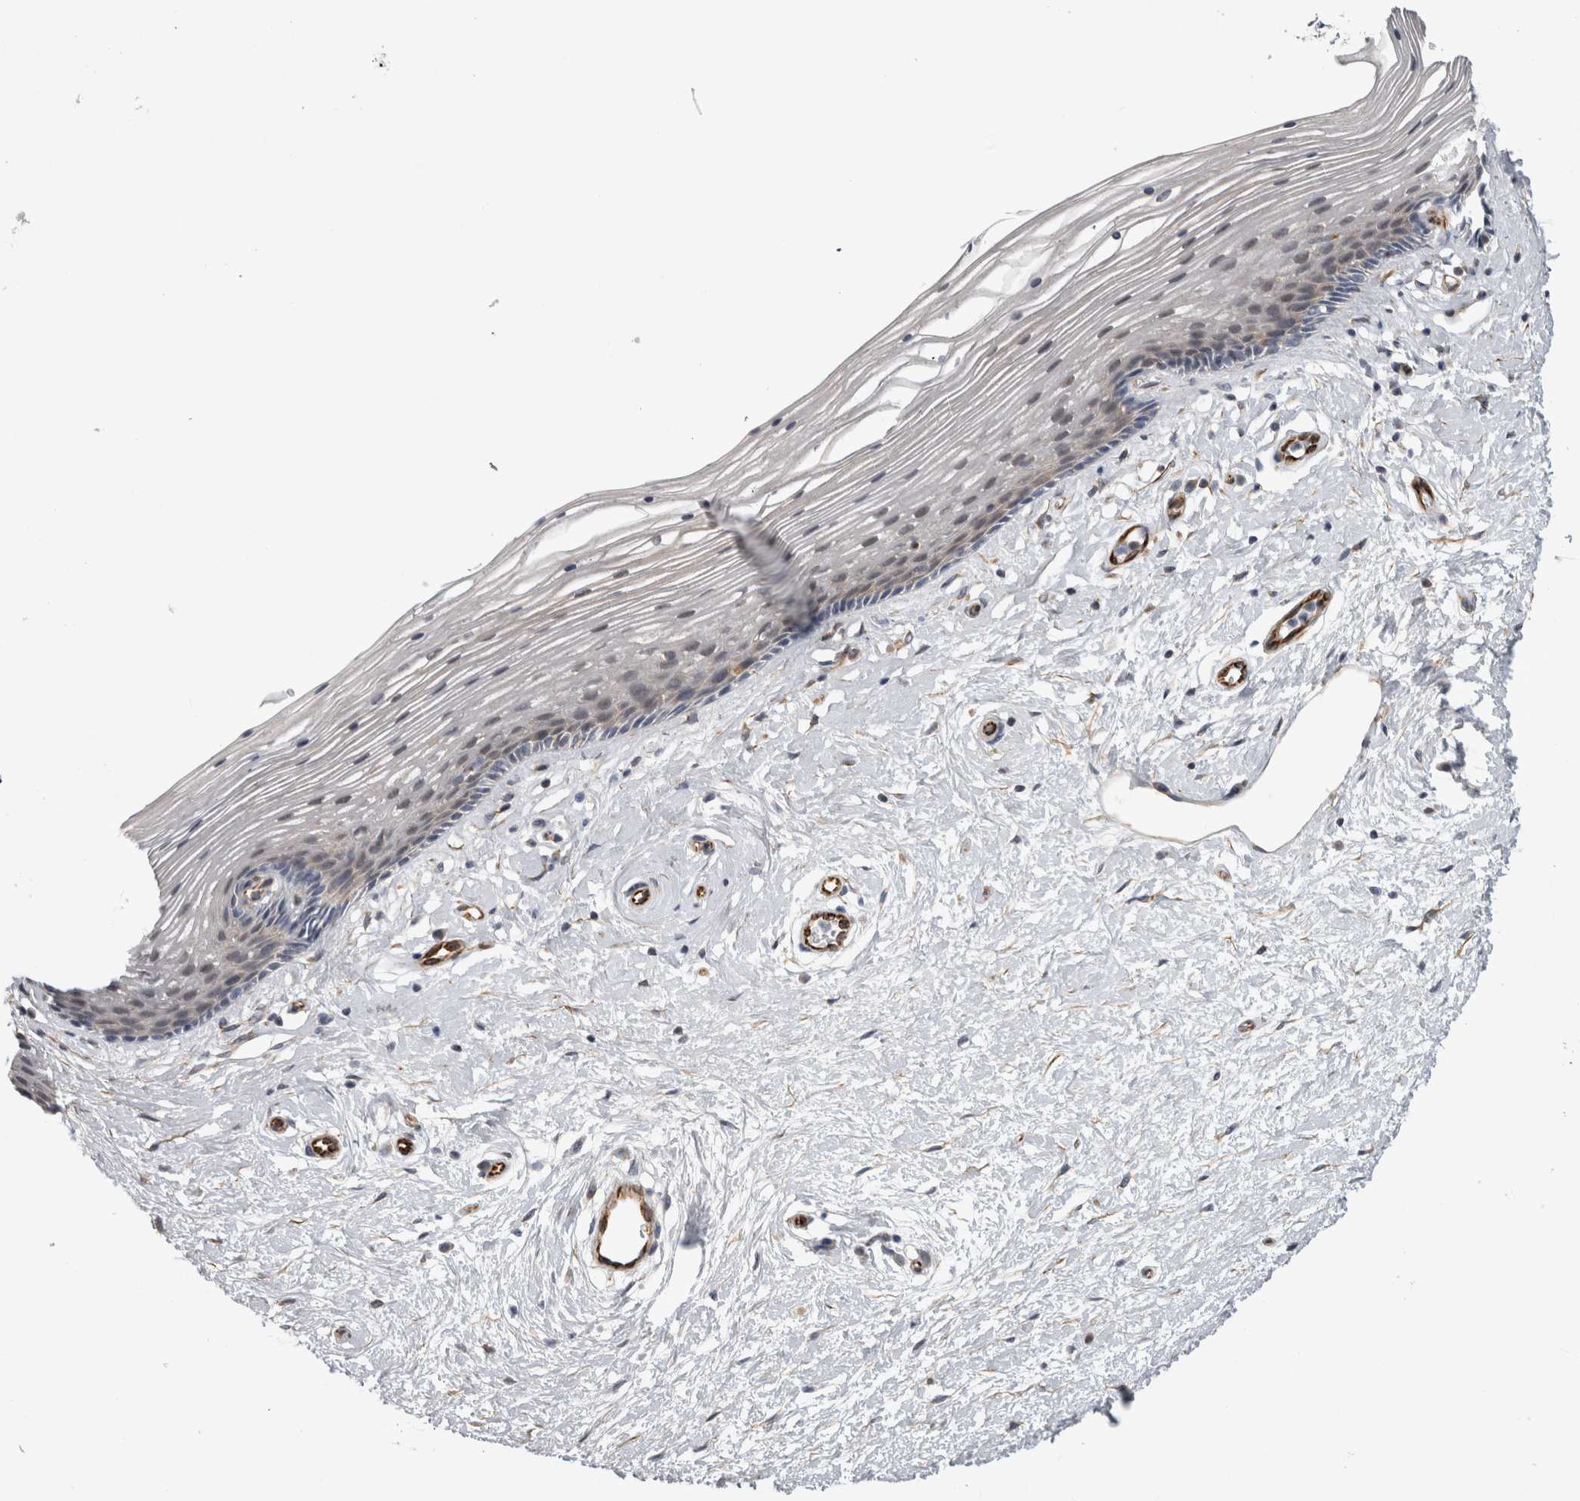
{"staining": {"intensity": "negative", "quantity": "none", "location": "none"}, "tissue": "vagina", "cell_type": "Squamous epithelial cells", "image_type": "normal", "snomed": [{"axis": "morphology", "description": "Normal tissue, NOS"}, {"axis": "topography", "description": "Vagina"}], "caption": "Histopathology image shows no protein positivity in squamous epithelial cells of unremarkable vagina. (DAB immunohistochemistry (IHC) with hematoxylin counter stain).", "gene": "ACOT7", "patient": {"sex": "female", "age": 46}}